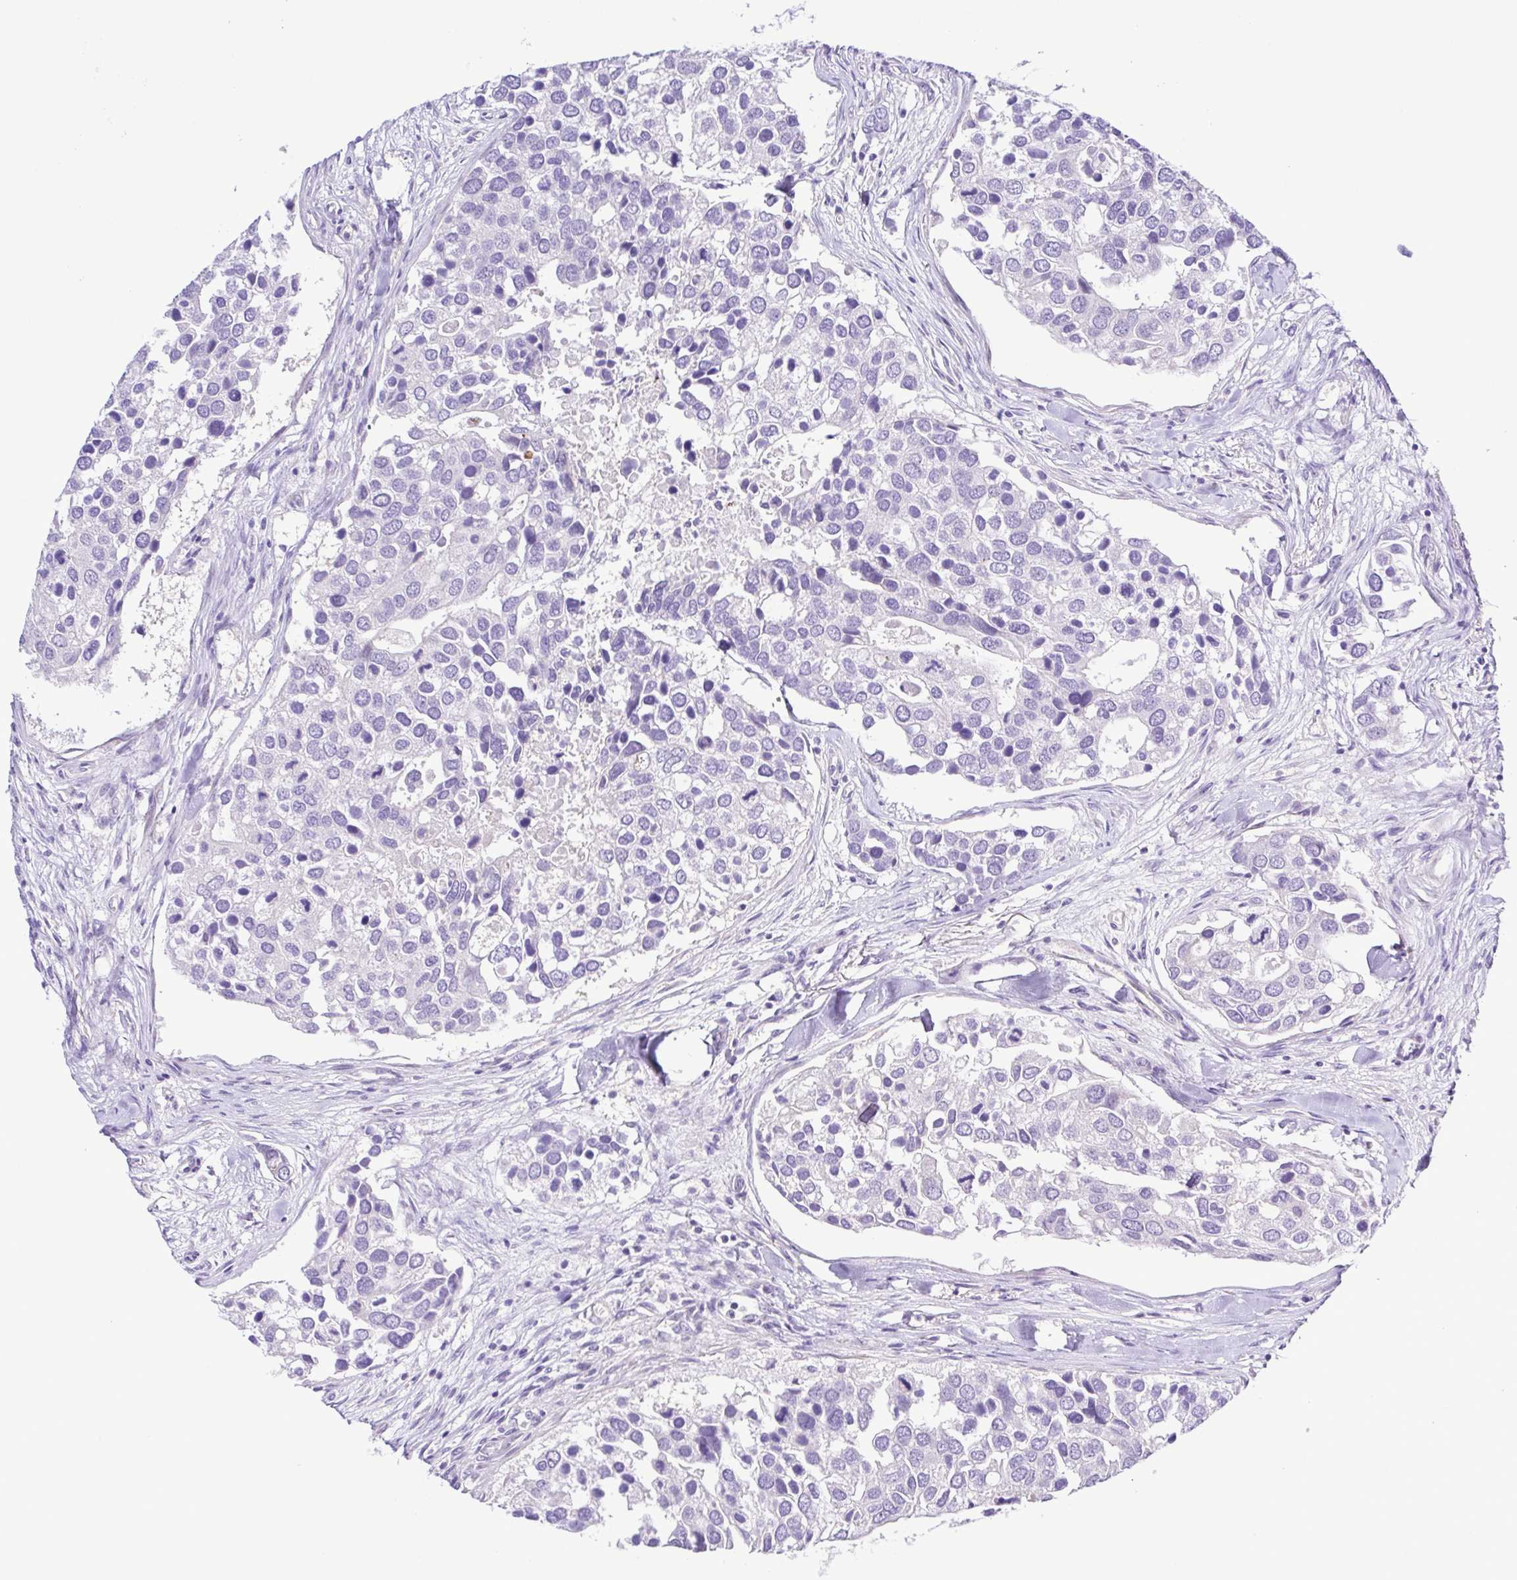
{"staining": {"intensity": "negative", "quantity": "none", "location": "none"}, "tissue": "breast cancer", "cell_type": "Tumor cells", "image_type": "cancer", "snomed": [{"axis": "morphology", "description": "Duct carcinoma"}, {"axis": "topography", "description": "Breast"}], "caption": "This is an immunohistochemistry (IHC) histopathology image of breast cancer. There is no staining in tumor cells.", "gene": "GABBR2", "patient": {"sex": "female", "age": 83}}